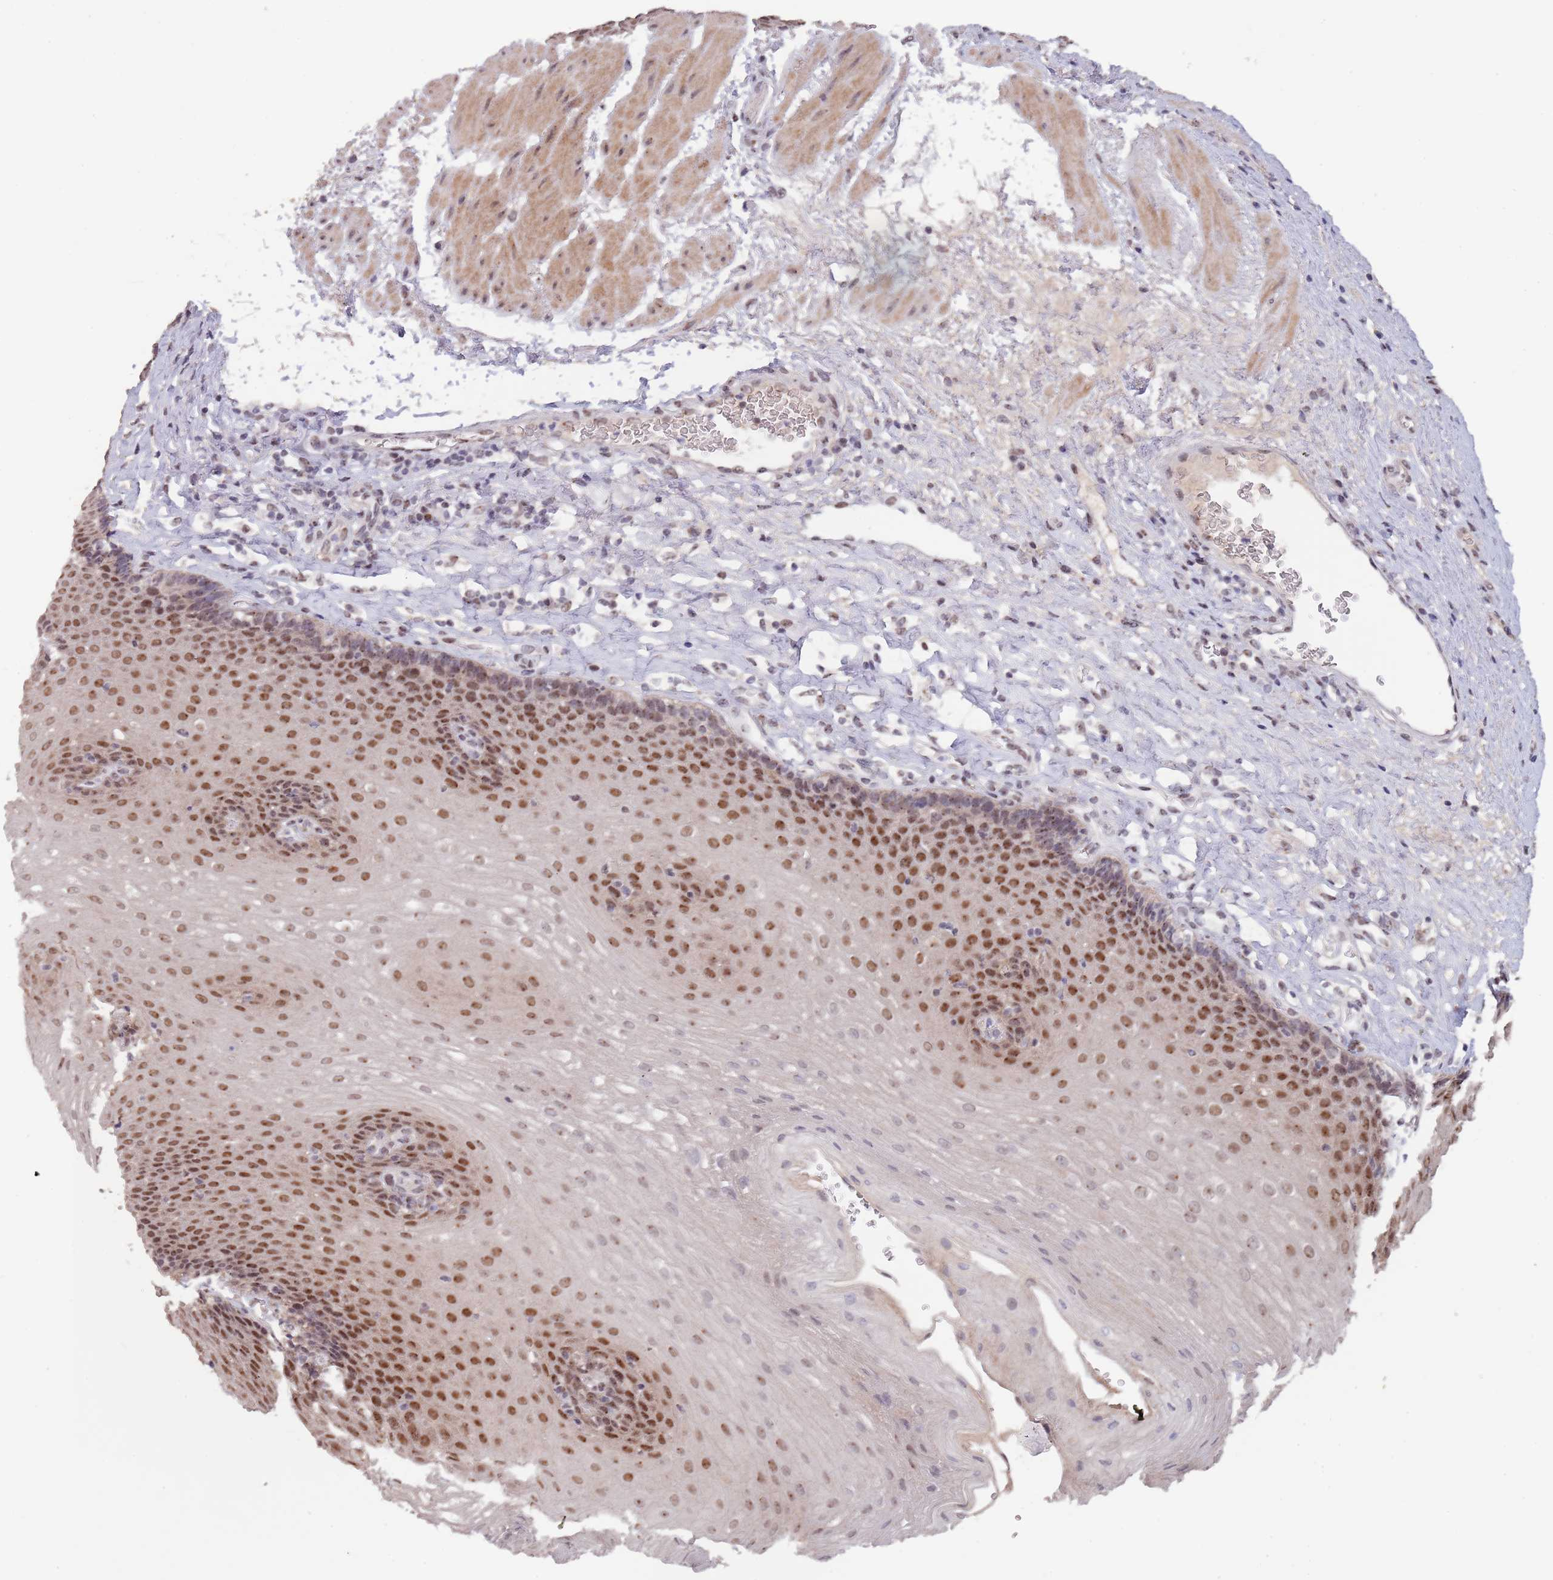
{"staining": {"intensity": "moderate", "quantity": ">75%", "location": "nuclear"}, "tissue": "esophagus", "cell_type": "Squamous epithelial cells", "image_type": "normal", "snomed": [{"axis": "morphology", "description": "Normal tissue, NOS"}, {"axis": "topography", "description": "Esophagus"}], "caption": "Immunohistochemical staining of benign human esophagus shows >75% levels of moderate nuclear protein staining in approximately >75% of squamous epithelial cells.", "gene": "CIZ1", "patient": {"sex": "female", "age": 66}}